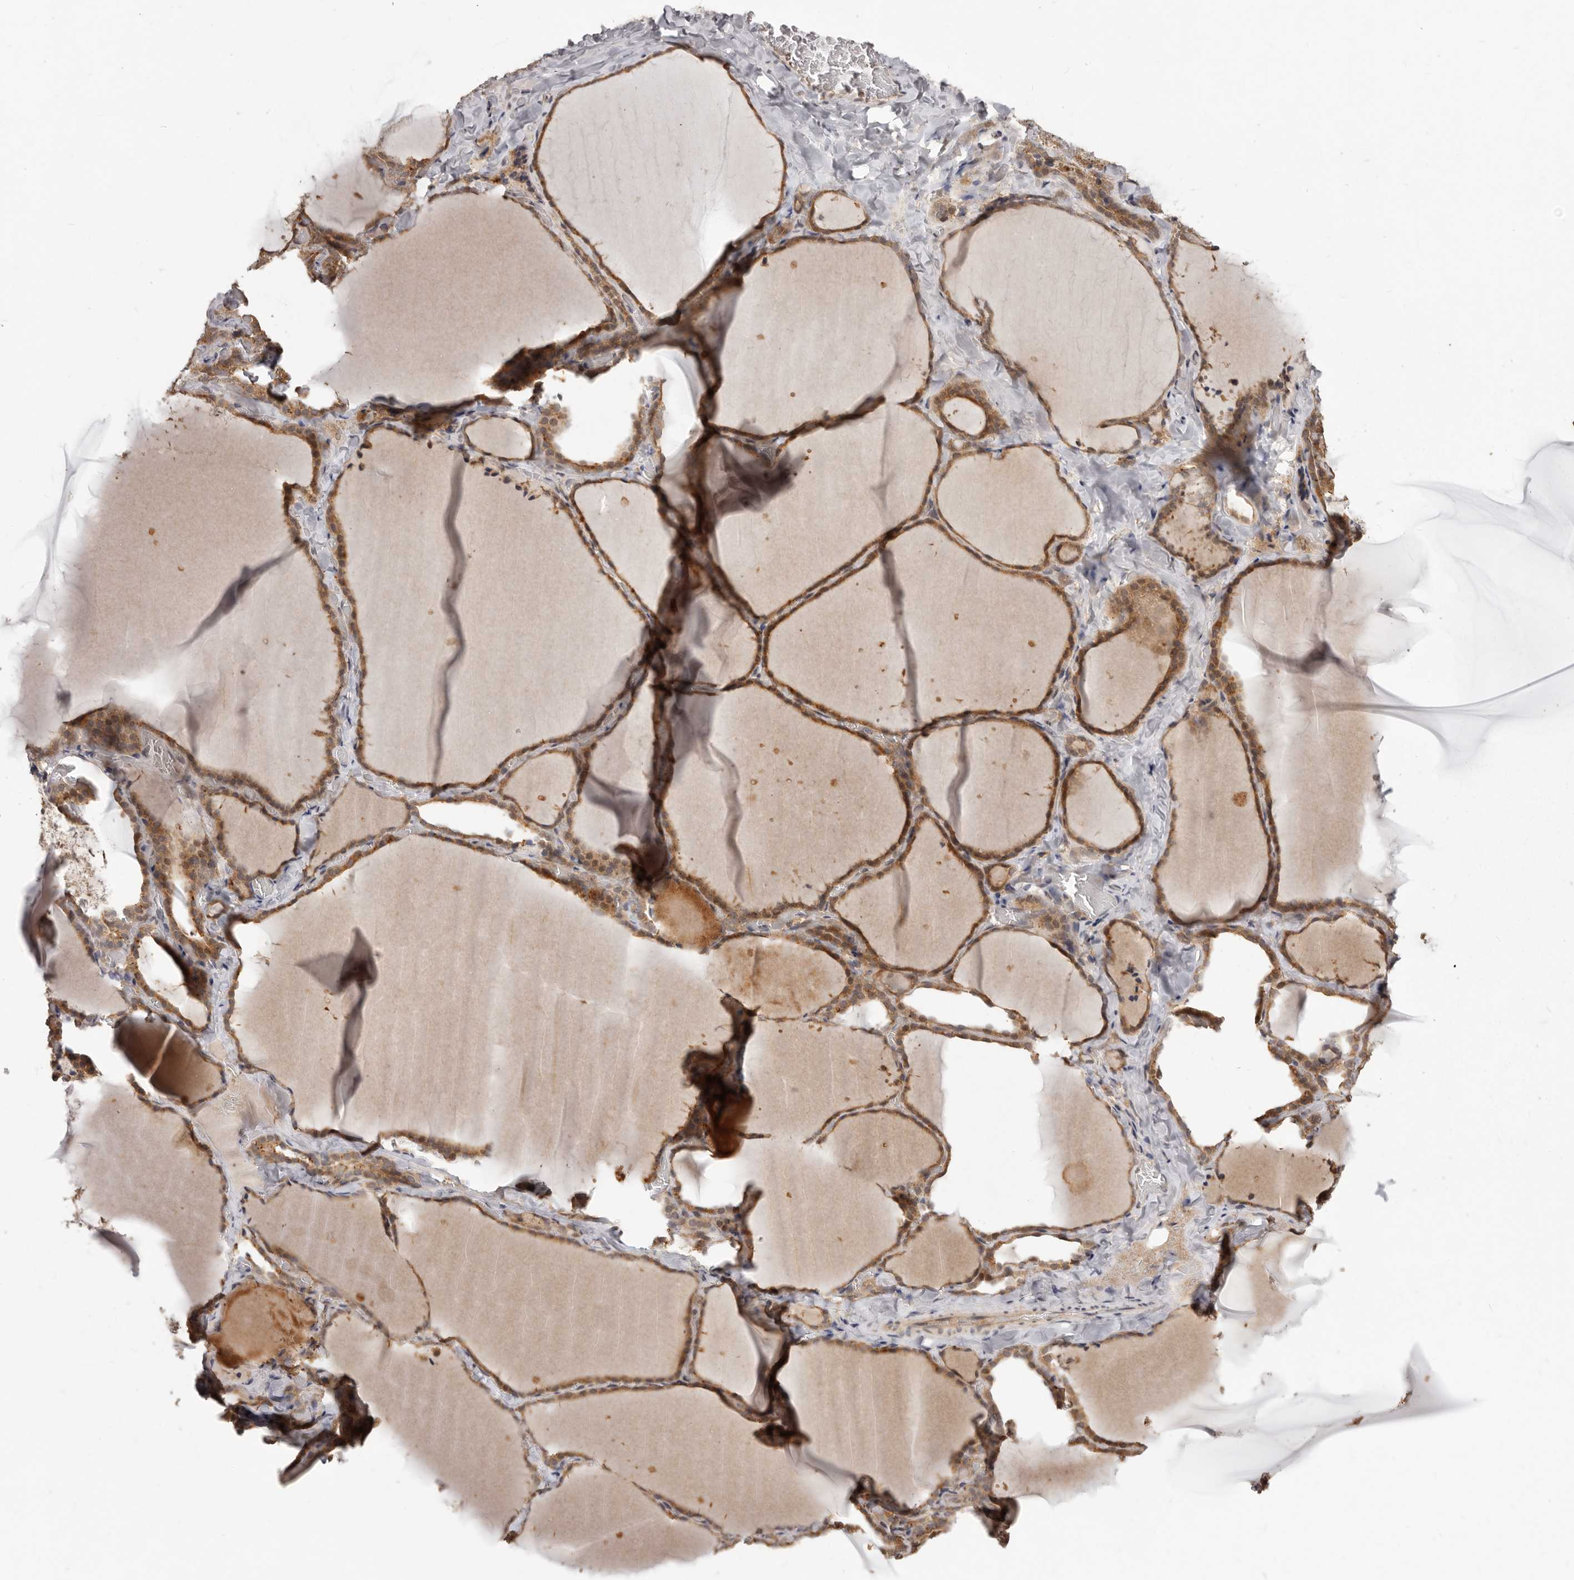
{"staining": {"intensity": "moderate", "quantity": ">75%", "location": "cytoplasmic/membranous"}, "tissue": "thyroid gland", "cell_type": "Glandular cells", "image_type": "normal", "snomed": [{"axis": "morphology", "description": "Normal tissue, NOS"}, {"axis": "topography", "description": "Thyroid gland"}], "caption": "Protein expression analysis of benign human thyroid gland reveals moderate cytoplasmic/membranous staining in about >75% of glandular cells.", "gene": "MTO1", "patient": {"sex": "female", "age": 22}}